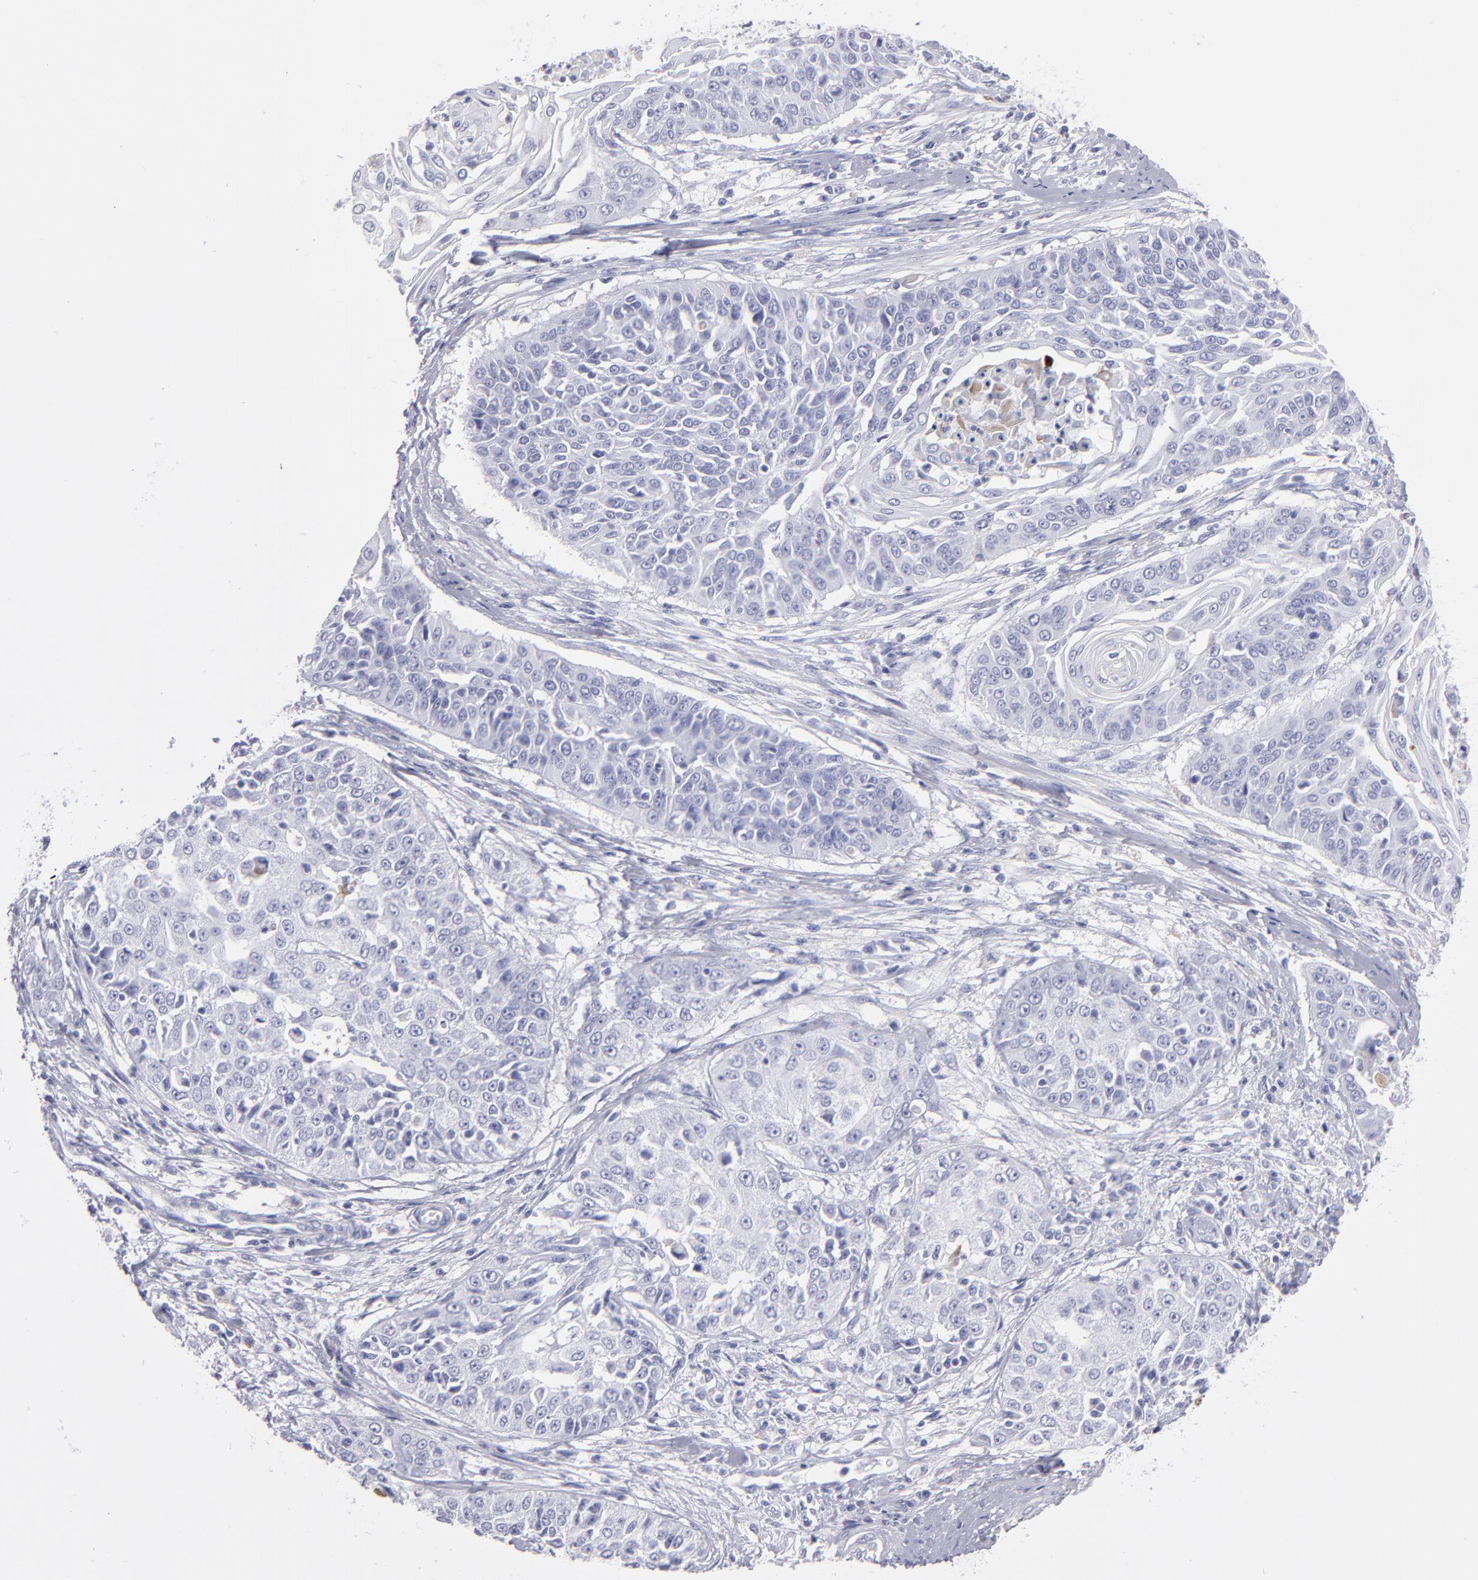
{"staining": {"intensity": "negative", "quantity": "none", "location": "none"}, "tissue": "cervical cancer", "cell_type": "Tumor cells", "image_type": "cancer", "snomed": [{"axis": "morphology", "description": "Squamous cell carcinoma, NOS"}, {"axis": "topography", "description": "Cervix"}], "caption": "DAB immunohistochemical staining of human cervical cancer exhibits no significant staining in tumor cells.", "gene": "MB", "patient": {"sex": "female", "age": 64}}